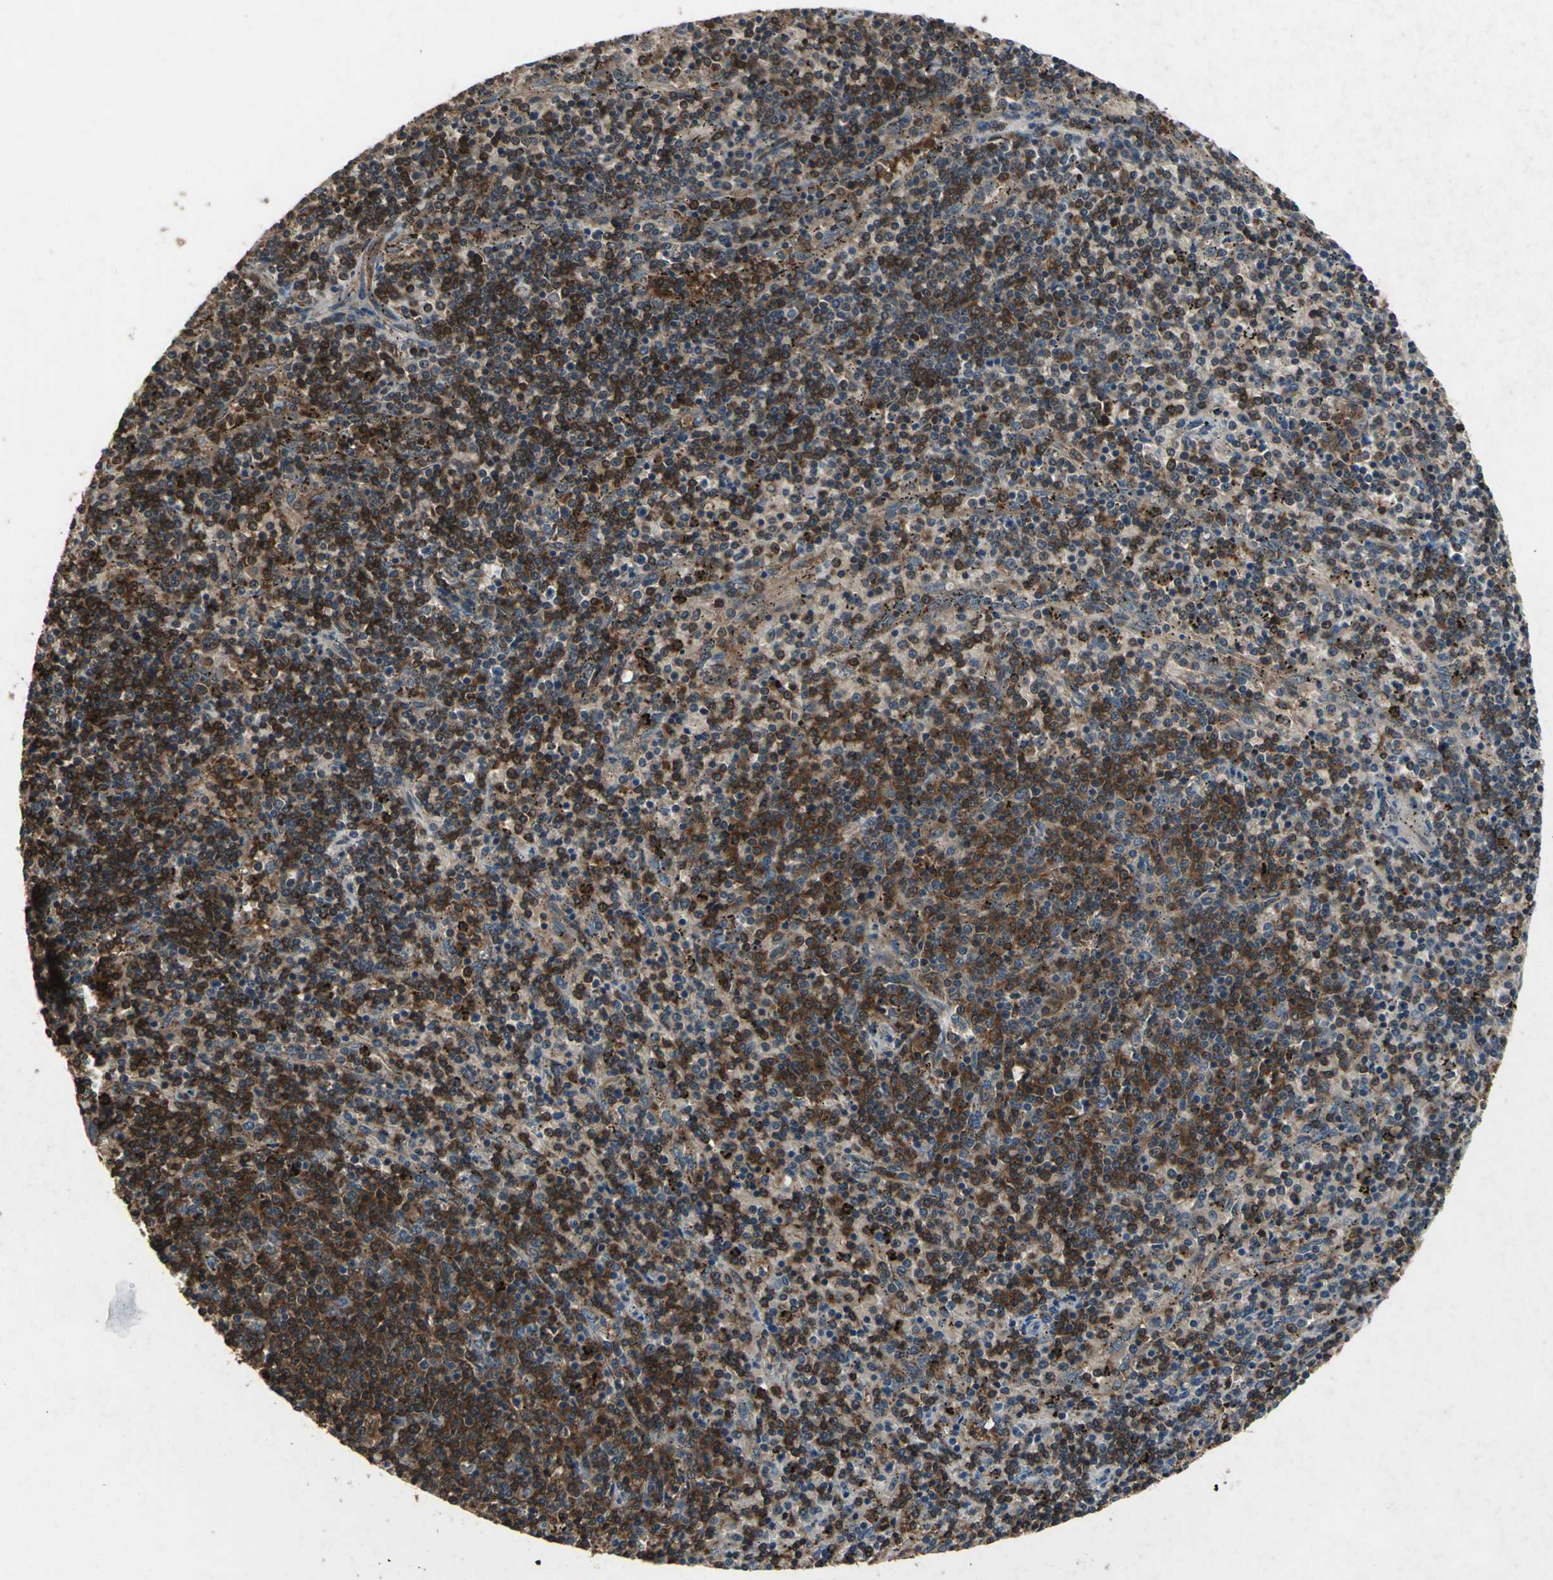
{"staining": {"intensity": "strong", "quantity": ">75%", "location": "cytoplasmic/membranous"}, "tissue": "lymphoma", "cell_type": "Tumor cells", "image_type": "cancer", "snomed": [{"axis": "morphology", "description": "Malignant lymphoma, non-Hodgkin's type, Low grade"}, {"axis": "topography", "description": "Spleen"}], "caption": "The photomicrograph displays a brown stain indicating the presence of a protein in the cytoplasmic/membranous of tumor cells in lymphoma. Using DAB (brown) and hematoxylin (blue) stains, captured at high magnification using brightfield microscopy.", "gene": "CAPN1", "patient": {"sex": "female", "age": 50}}